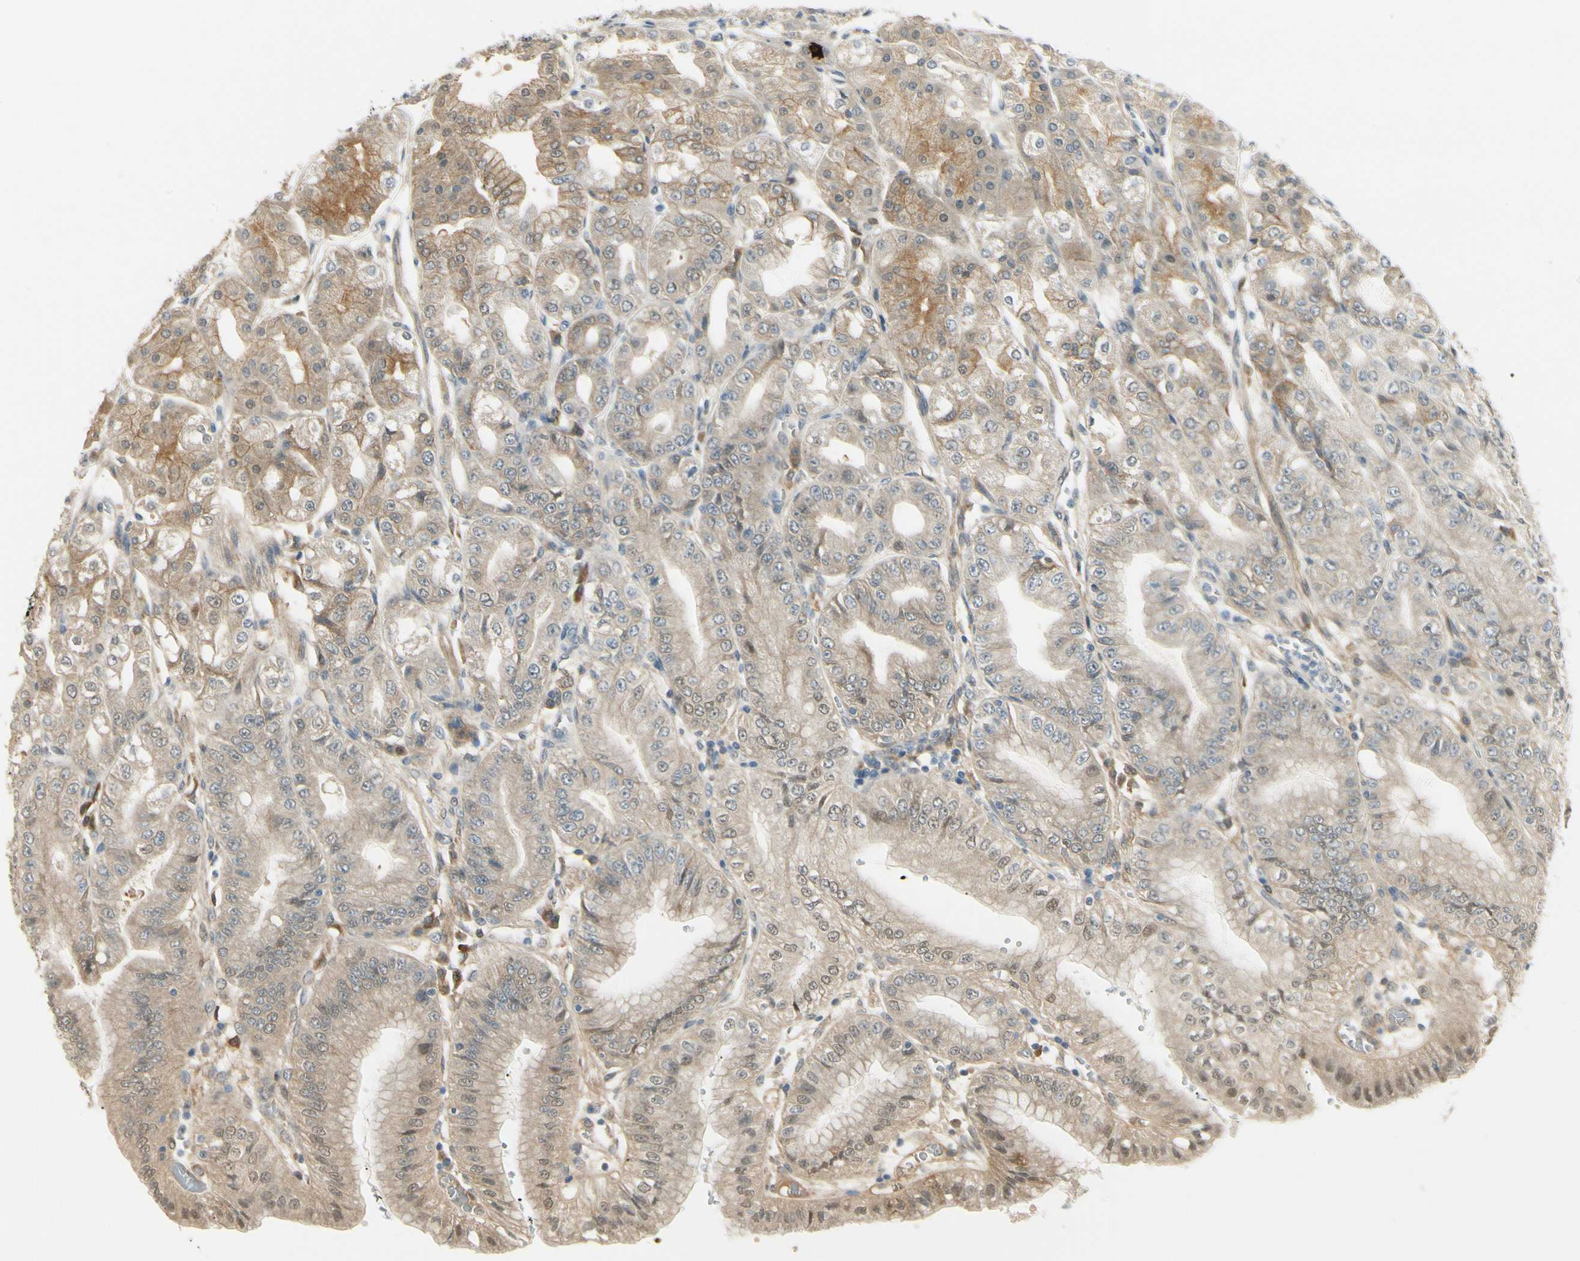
{"staining": {"intensity": "moderate", "quantity": "25%-75%", "location": "cytoplasmic/membranous,nuclear"}, "tissue": "stomach", "cell_type": "Glandular cells", "image_type": "normal", "snomed": [{"axis": "morphology", "description": "Normal tissue, NOS"}, {"axis": "topography", "description": "Stomach, lower"}], "caption": "An image showing moderate cytoplasmic/membranous,nuclear positivity in approximately 25%-75% of glandular cells in benign stomach, as visualized by brown immunohistochemical staining.", "gene": "EPHB3", "patient": {"sex": "male", "age": 71}}